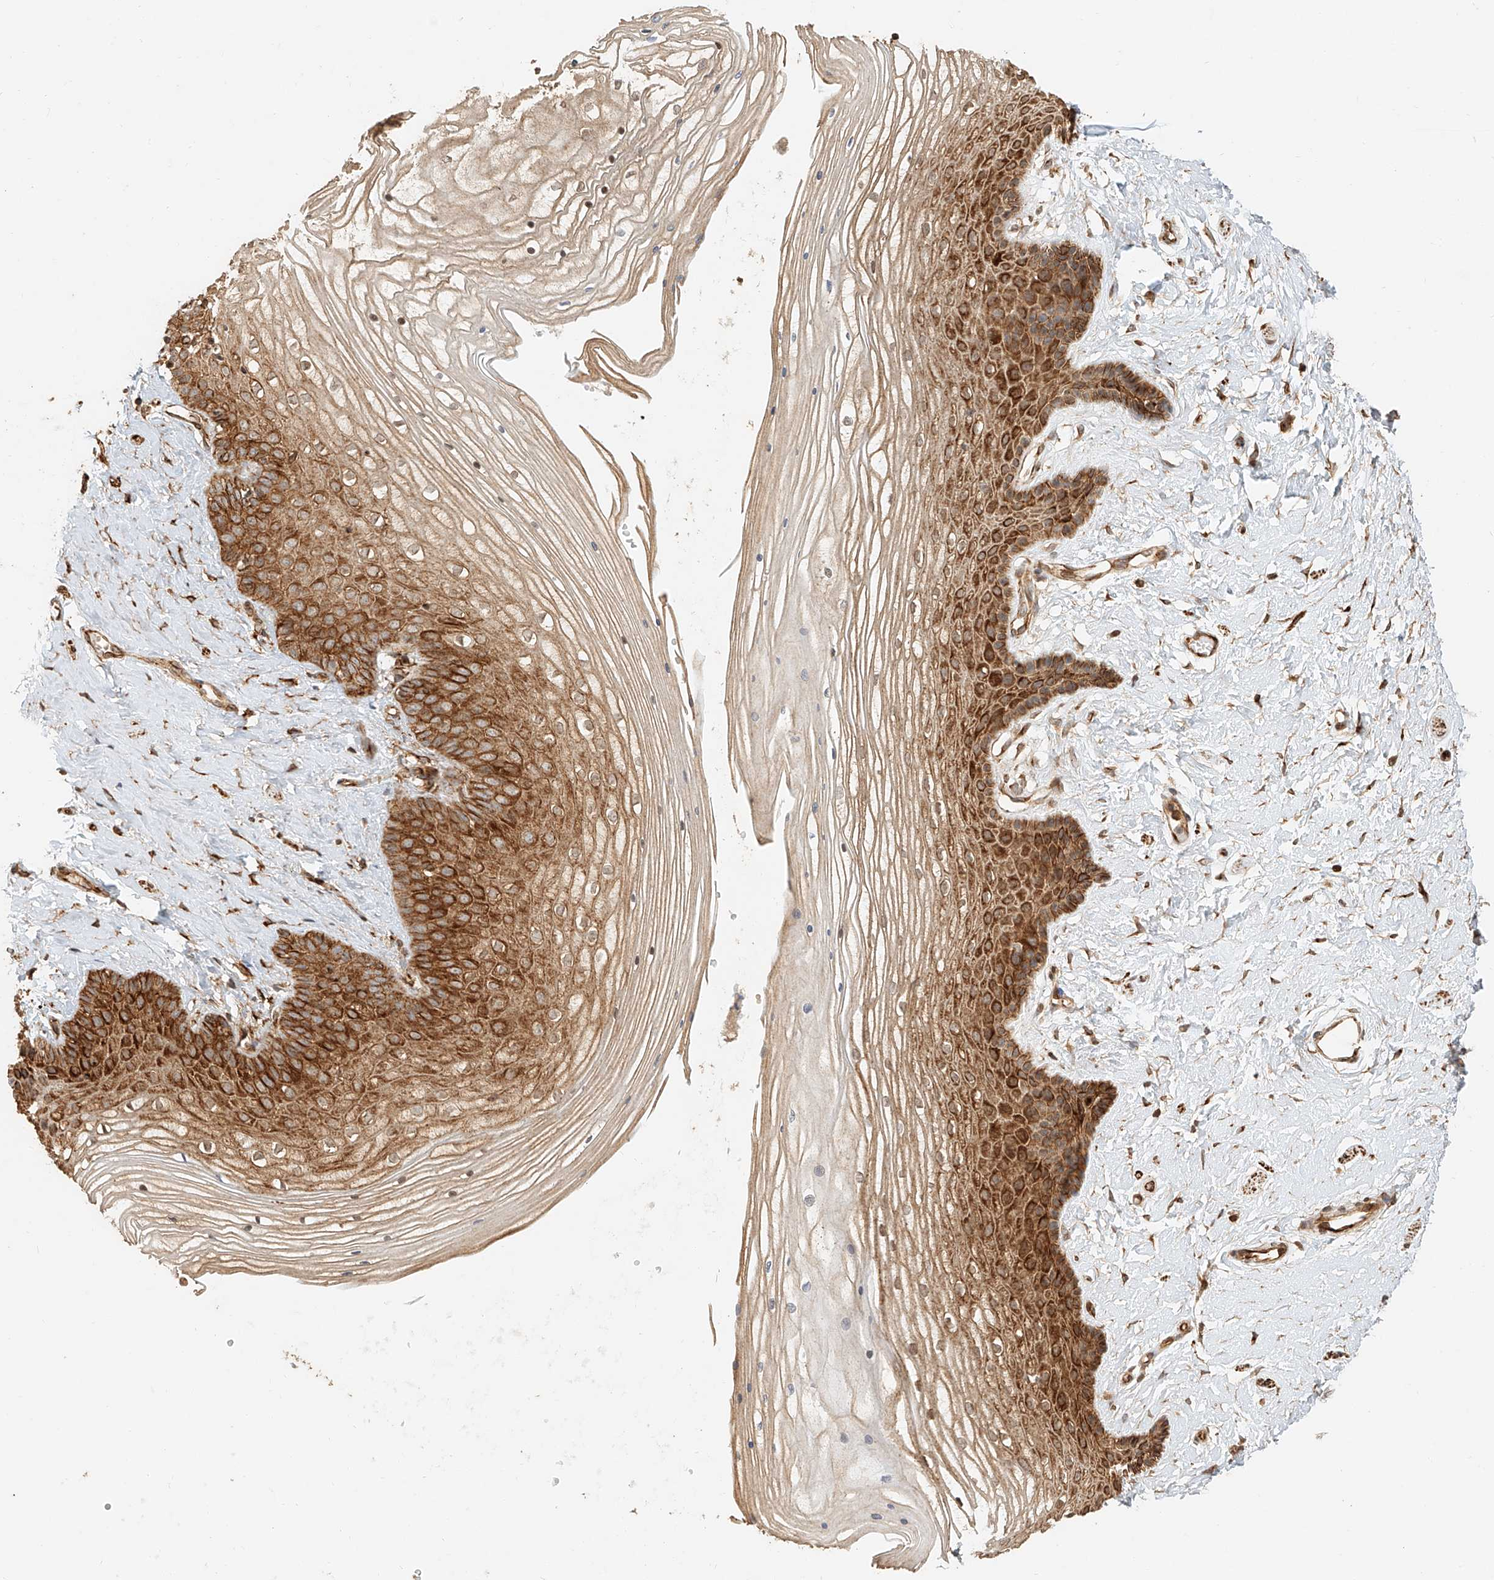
{"staining": {"intensity": "strong", "quantity": ">75%", "location": "cytoplasmic/membranous"}, "tissue": "vagina", "cell_type": "Squamous epithelial cells", "image_type": "normal", "snomed": [{"axis": "morphology", "description": "Normal tissue, NOS"}, {"axis": "topography", "description": "Vagina"}, {"axis": "topography", "description": "Cervix"}], "caption": "Immunohistochemistry (IHC) micrograph of unremarkable human vagina stained for a protein (brown), which reveals high levels of strong cytoplasmic/membranous positivity in approximately >75% of squamous epithelial cells.", "gene": "NAP1L1", "patient": {"sex": "female", "age": 40}}